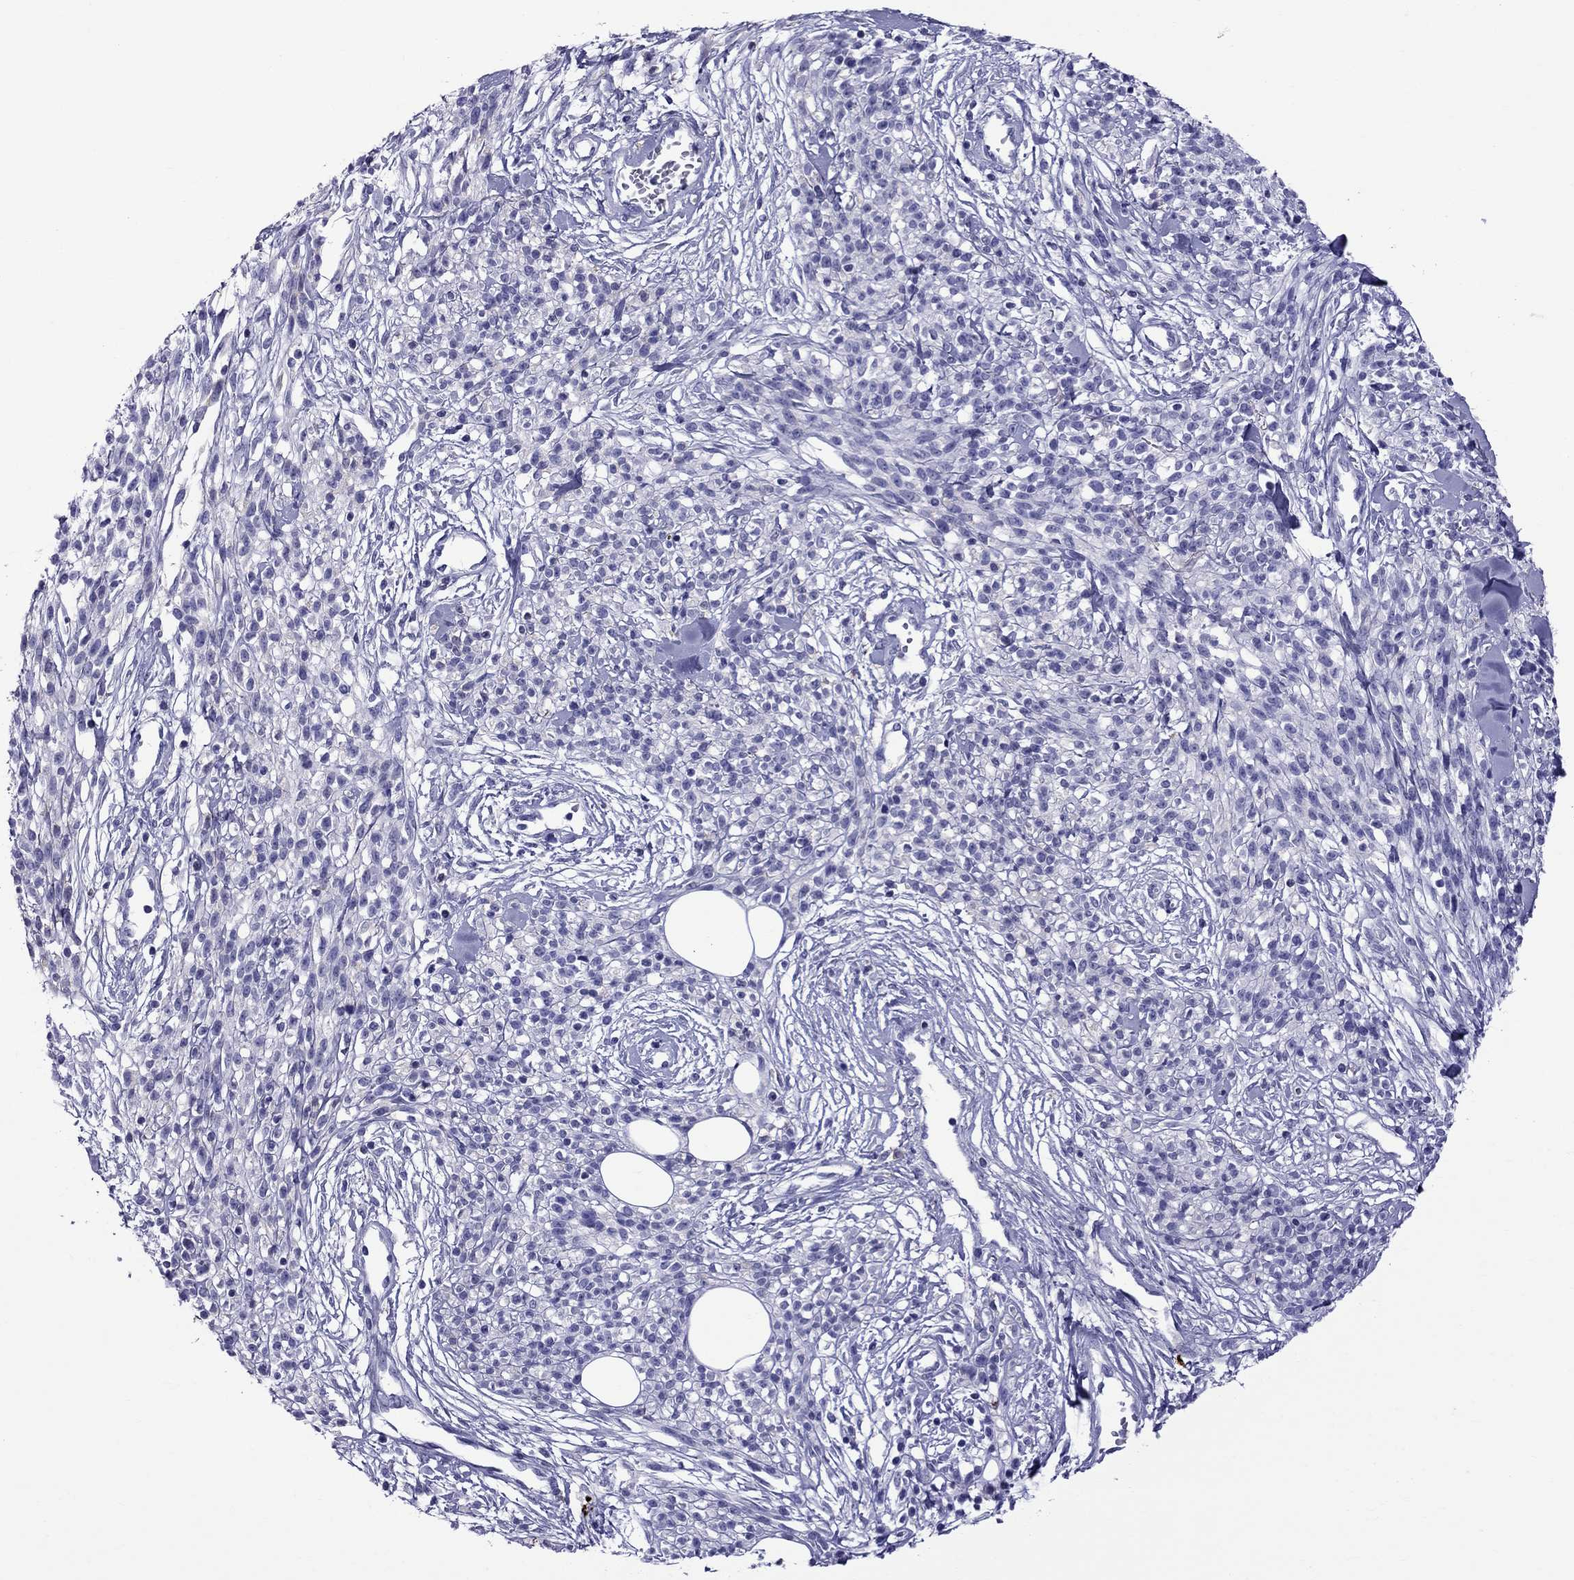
{"staining": {"intensity": "negative", "quantity": "none", "location": "none"}, "tissue": "melanoma", "cell_type": "Tumor cells", "image_type": "cancer", "snomed": [{"axis": "morphology", "description": "Malignant melanoma, NOS"}, {"axis": "topography", "description": "Skin"}, {"axis": "topography", "description": "Skin of trunk"}], "caption": "Melanoma stained for a protein using IHC shows no expression tumor cells.", "gene": "SCART1", "patient": {"sex": "male", "age": 74}}